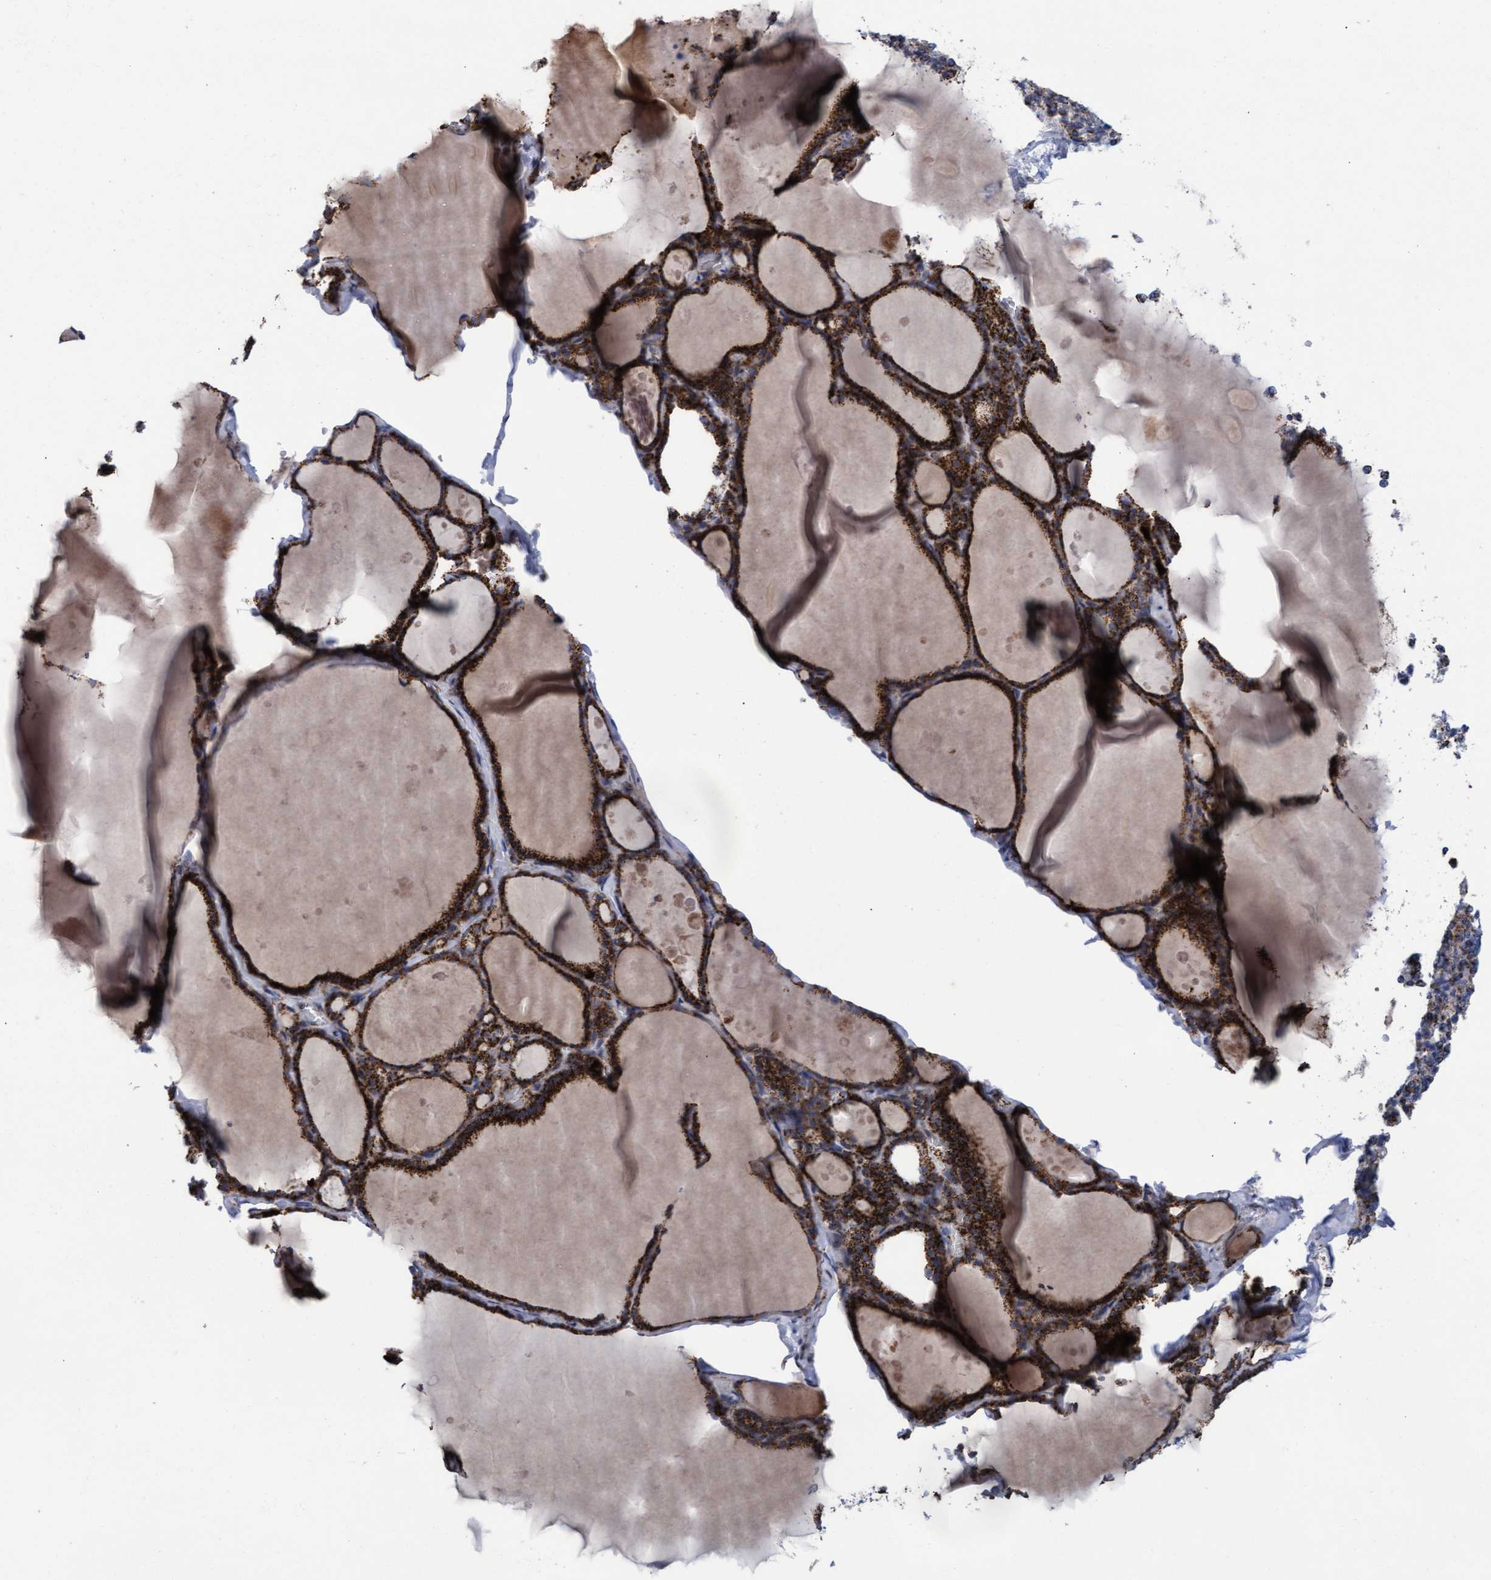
{"staining": {"intensity": "strong", "quantity": ">75%", "location": "cytoplasmic/membranous"}, "tissue": "thyroid gland", "cell_type": "Glandular cells", "image_type": "normal", "snomed": [{"axis": "morphology", "description": "Normal tissue, NOS"}, {"axis": "topography", "description": "Thyroid gland"}], "caption": "A high-resolution photomicrograph shows immunohistochemistry (IHC) staining of unremarkable thyroid gland, which shows strong cytoplasmic/membranous expression in approximately >75% of glandular cells. The protein is stained brown, and the nuclei are stained in blue (DAB IHC with brightfield microscopy, high magnification).", "gene": "MRPL38", "patient": {"sex": "male", "age": 56}}